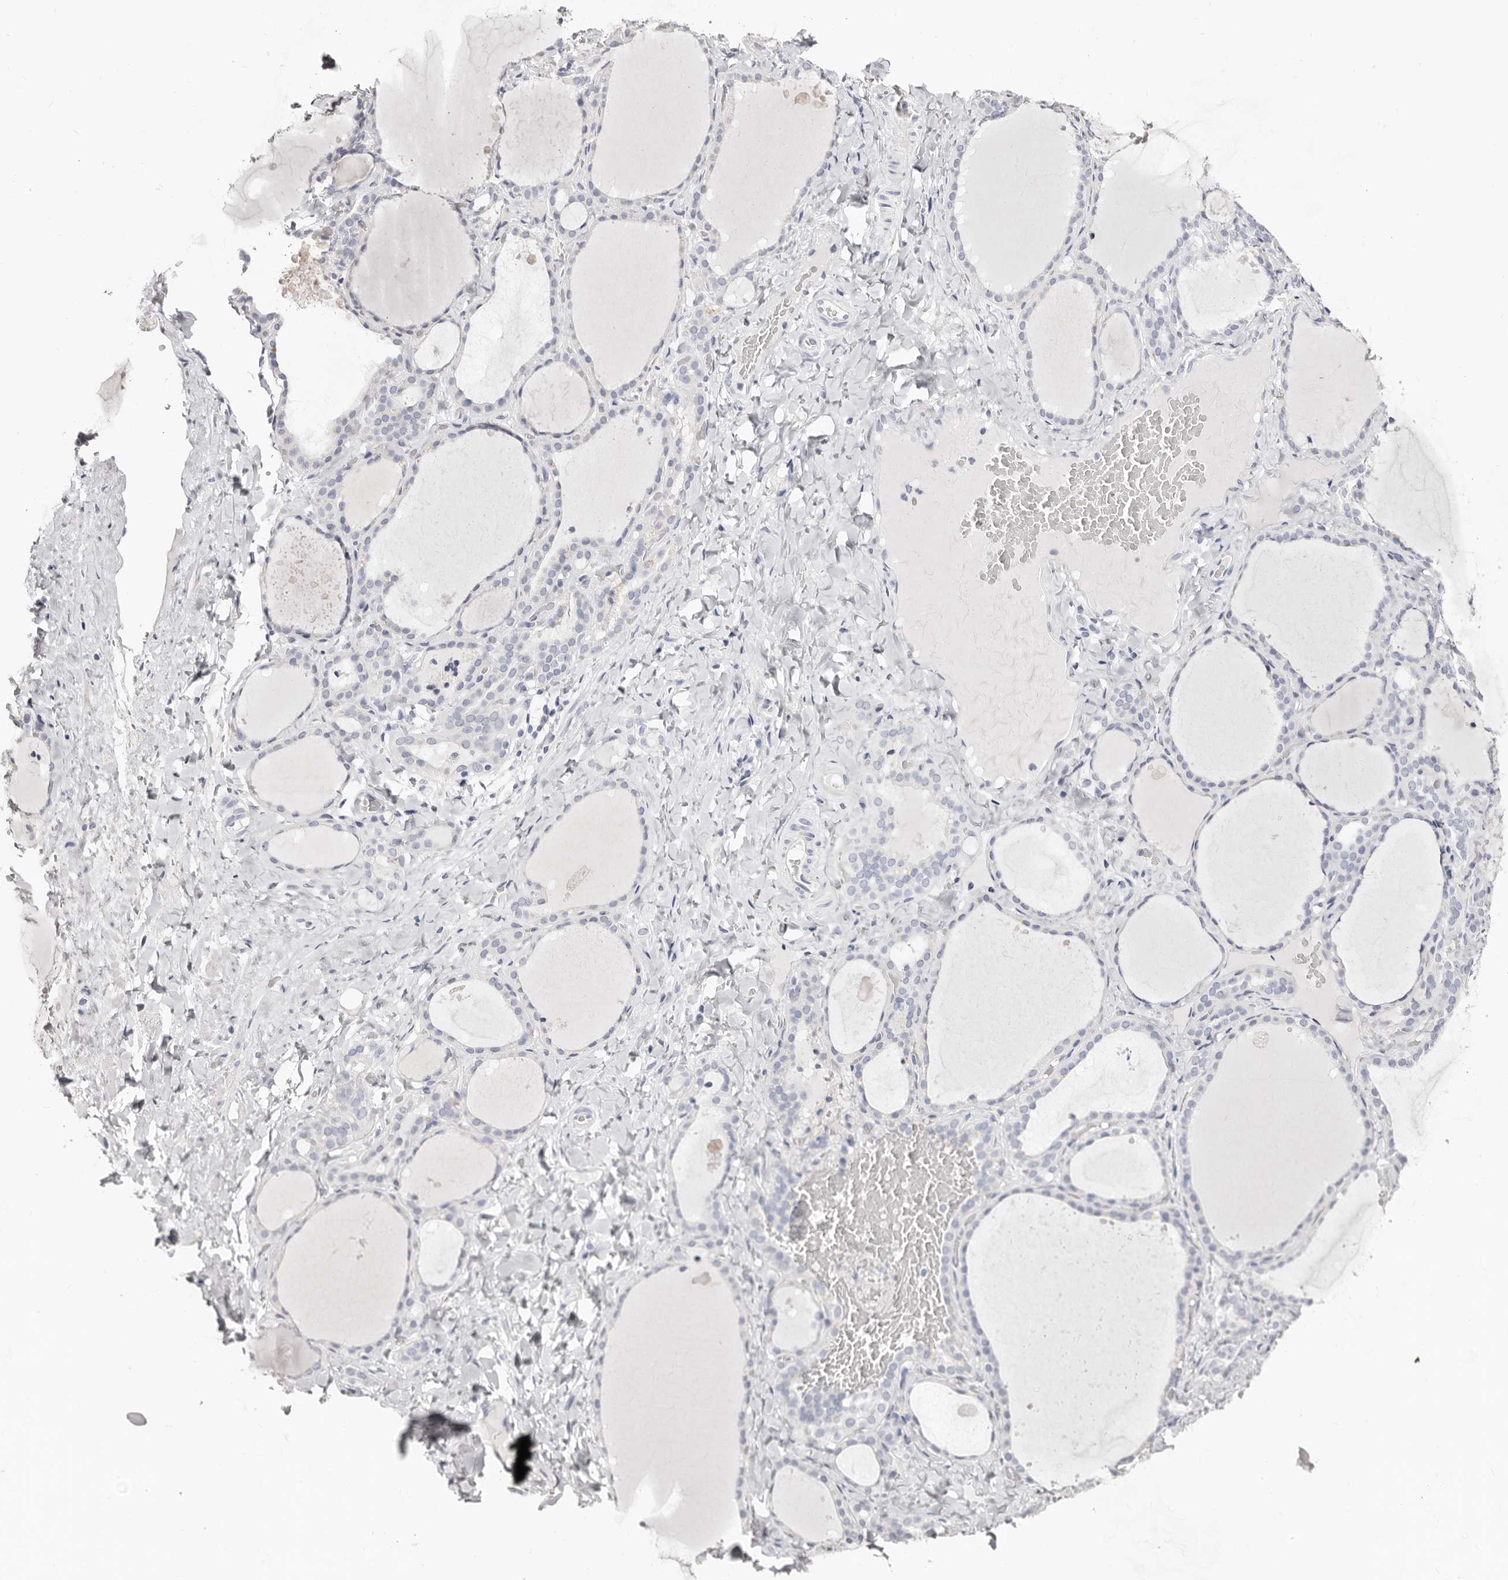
{"staining": {"intensity": "negative", "quantity": "none", "location": "none"}, "tissue": "thyroid gland", "cell_type": "Glandular cells", "image_type": "normal", "snomed": [{"axis": "morphology", "description": "Normal tissue, NOS"}, {"axis": "topography", "description": "Thyroid gland"}], "caption": "Glandular cells are negative for brown protein staining in unremarkable thyroid gland.", "gene": "AKNAD1", "patient": {"sex": "female", "age": 22}}